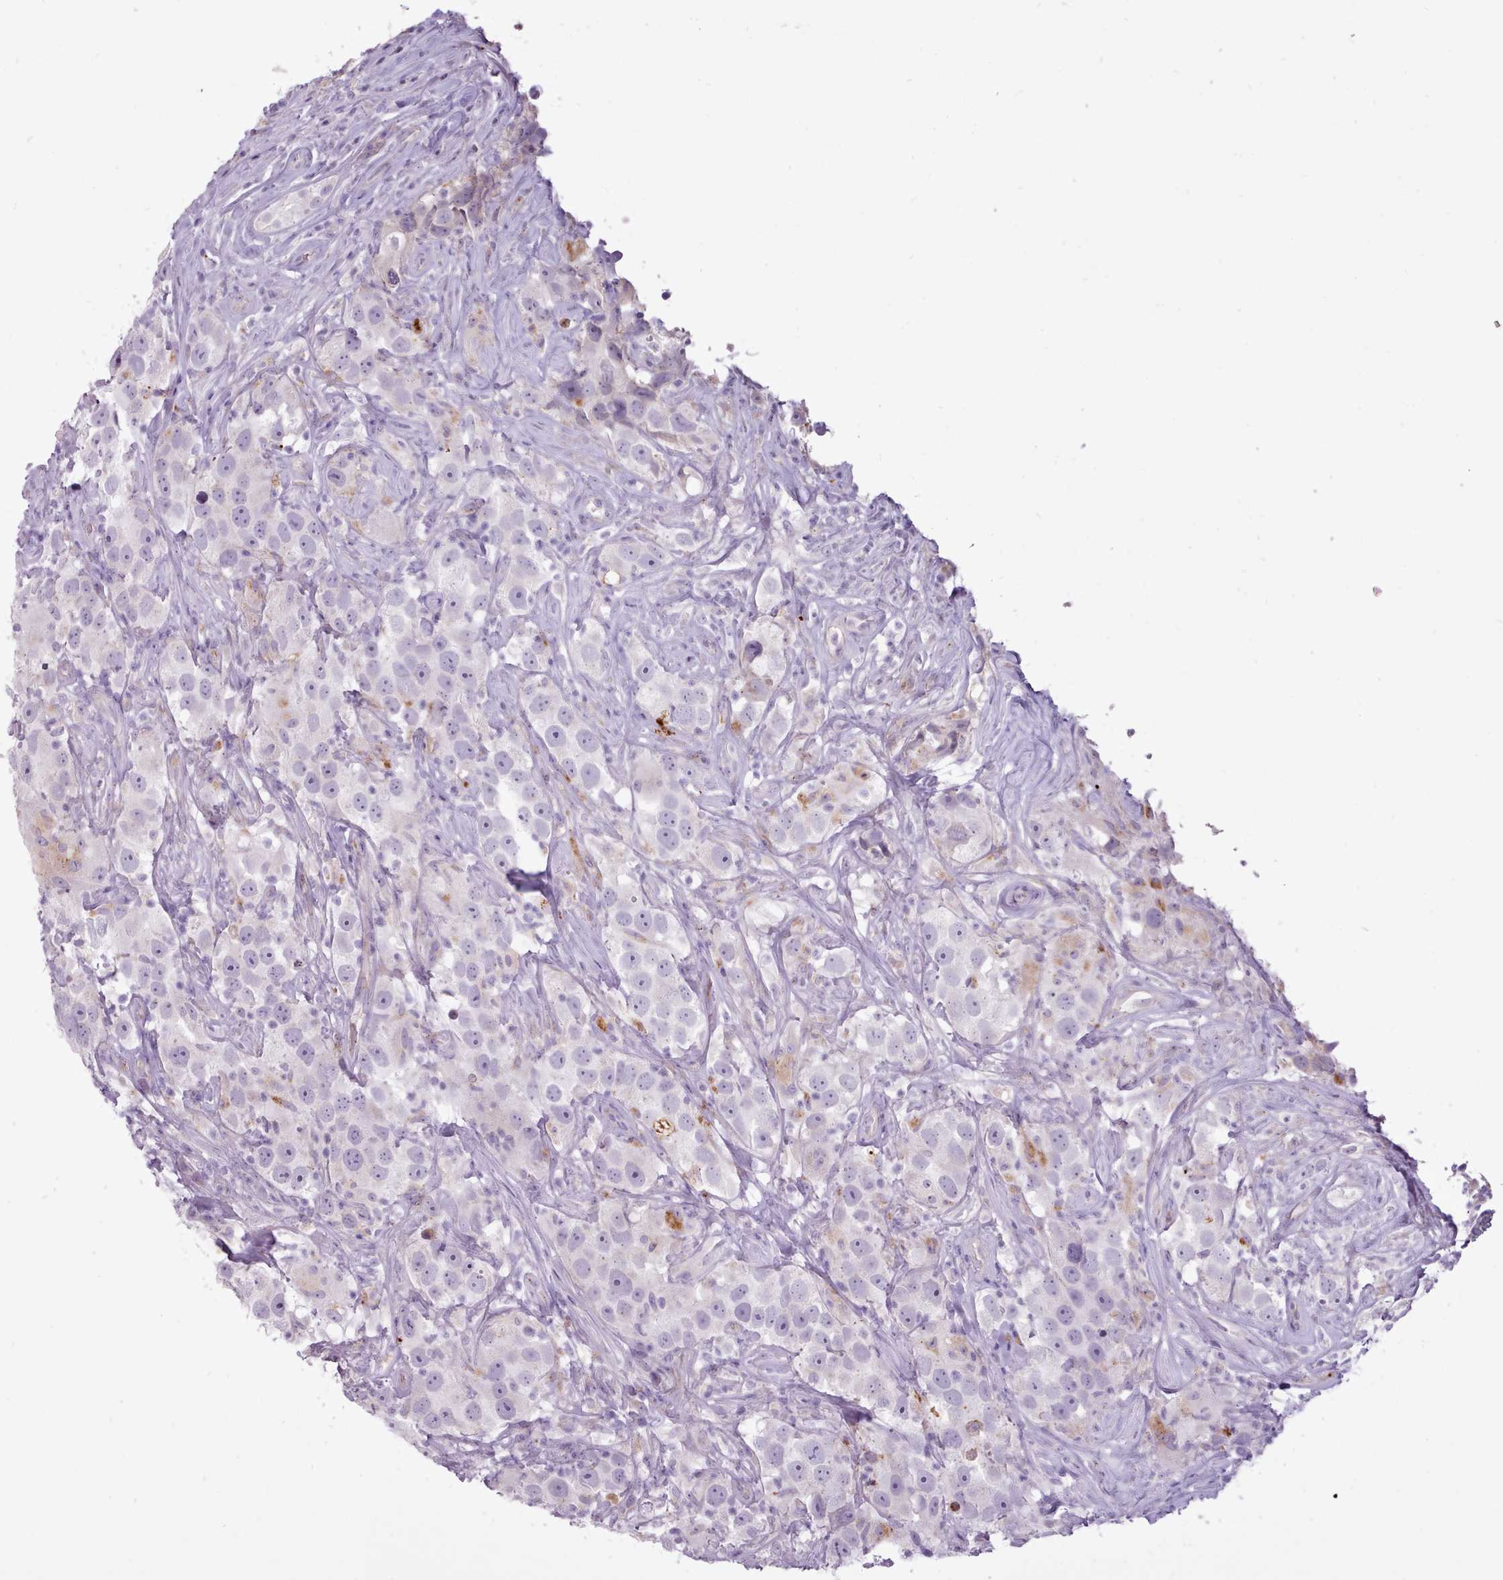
{"staining": {"intensity": "negative", "quantity": "none", "location": "none"}, "tissue": "testis cancer", "cell_type": "Tumor cells", "image_type": "cancer", "snomed": [{"axis": "morphology", "description": "Seminoma, NOS"}, {"axis": "topography", "description": "Testis"}], "caption": "There is no significant staining in tumor cells of testis seminoma.", "gene": "ATRAID", "patient": {"sex": "male", "age": 49}}